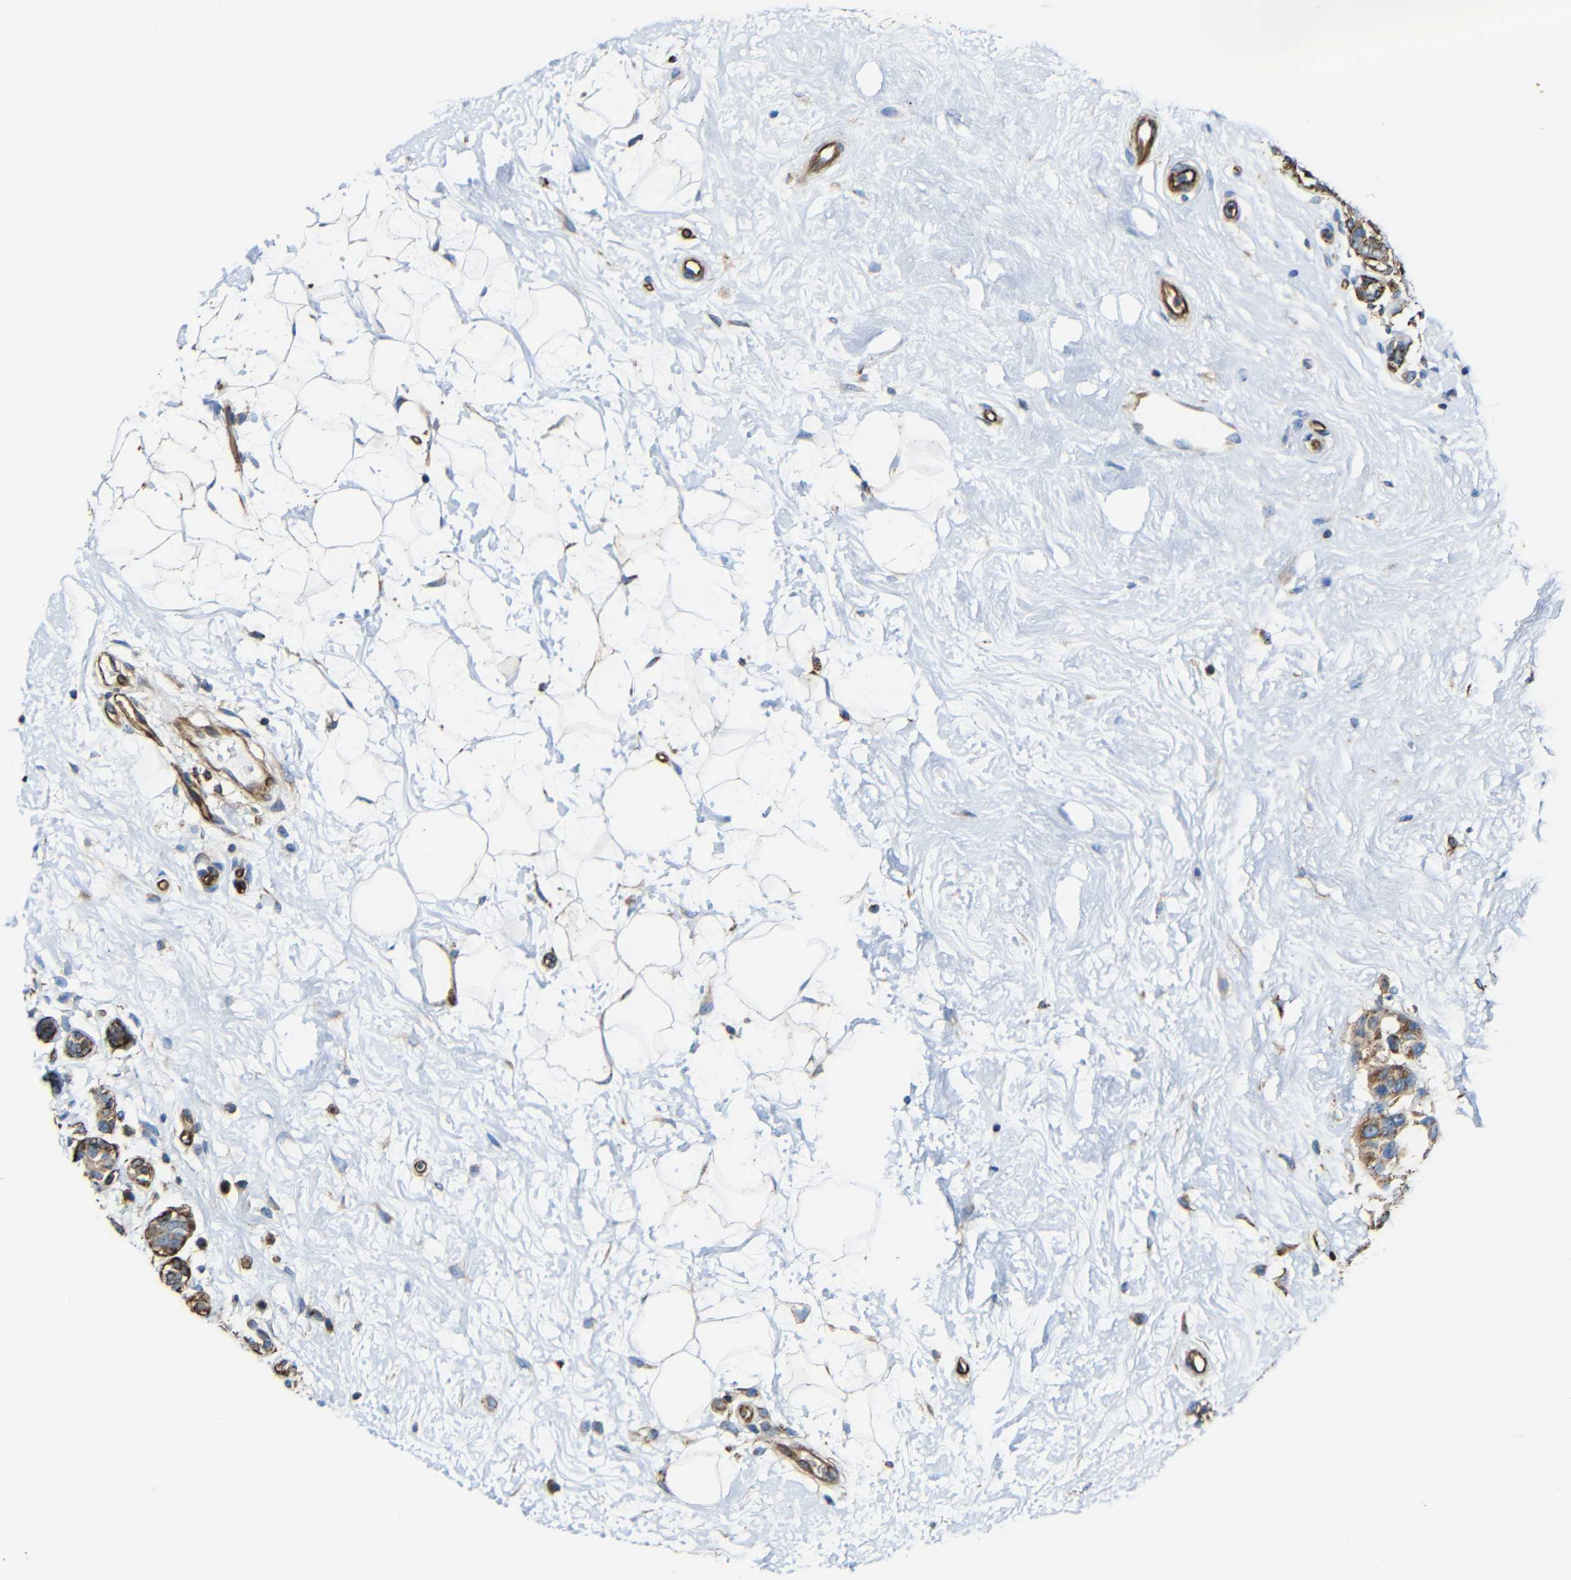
{"staining": {"intensity": "moderate", "quantity": ">75%", "location": "cytoplasmic/membranous"}, "tissue": "breast cancer", "cell_type": "Tumor cells", "image_type": "cancer", "snomed": [{"axis": "morphology", "description": "Normal tissue, NOS"}, {"axis": "morphology", "description": "Duct carcinoma"}, {"axis": "topography", "description": "Breast"}], "caption": "Immunohistochemistry image of breast invasive ductal carcinoma stained for a protein (brown), which displays medium levels of moderate cytoplasmic/membranous staining in approximately >75% of tumor cells.", "gene": "IGSF10", "patient": {"sex": "female", "age": 39}}